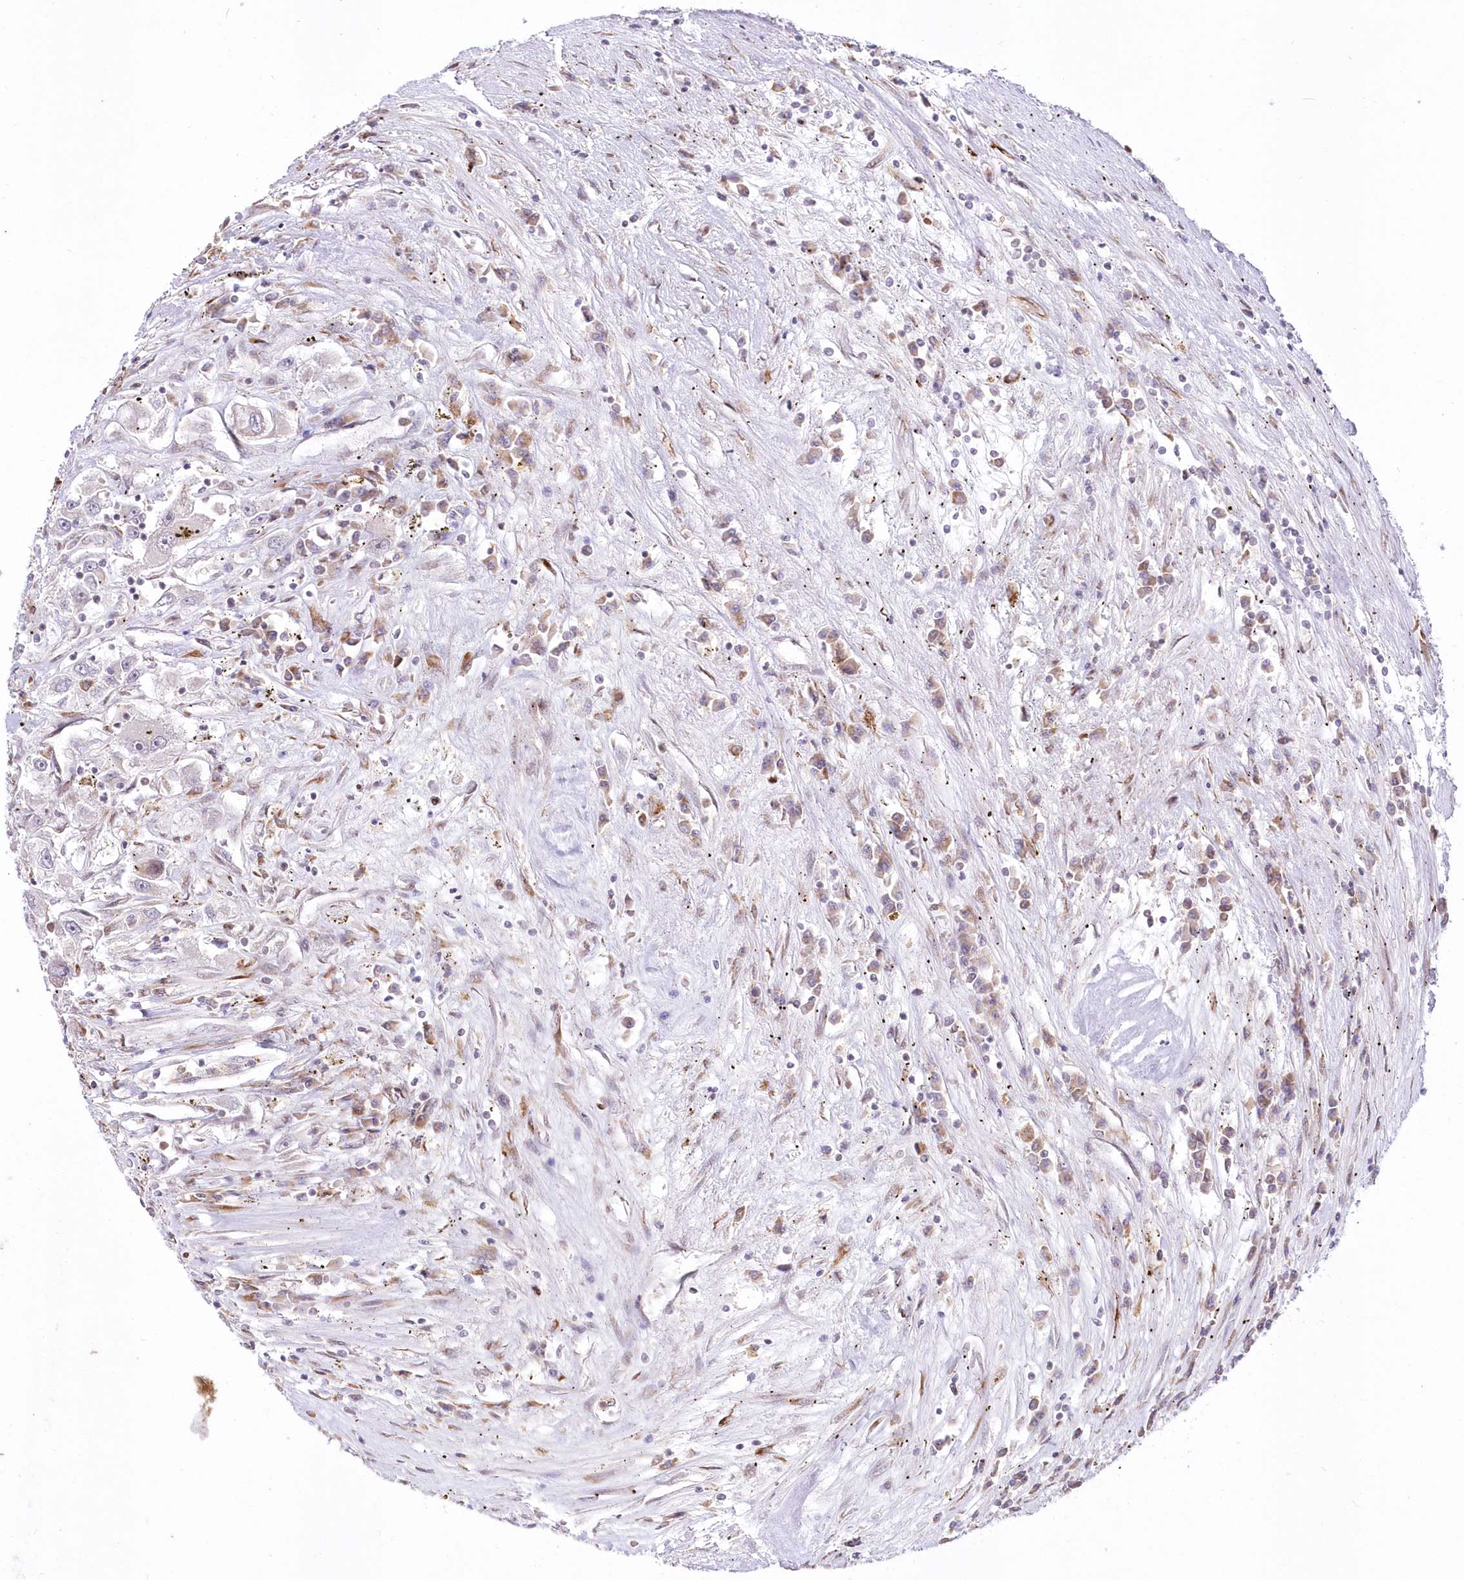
{"staining": {"intensity": "negative", "quantity": "none", "location": "none"}, "tissue": "renal cancer", "cell_type": "Tumor cells", "image_type": "cancer", "snomed": [{"axis": "morphology", "description": "Adenocarcinoma, NOS"}, {"axis": "topography", "description": "Kidney"}], "caption": "Immunohistochemical staining of adenocarcinoma (renal) exhibits no significant staining in tumor cells. (DAB (3,3'-diaminobenzidine) immunohistochemistry visualized using brightfield microscopy, high magnification).", "gene": "LDB1", "patient": {"sex": "female", "age": 52}}